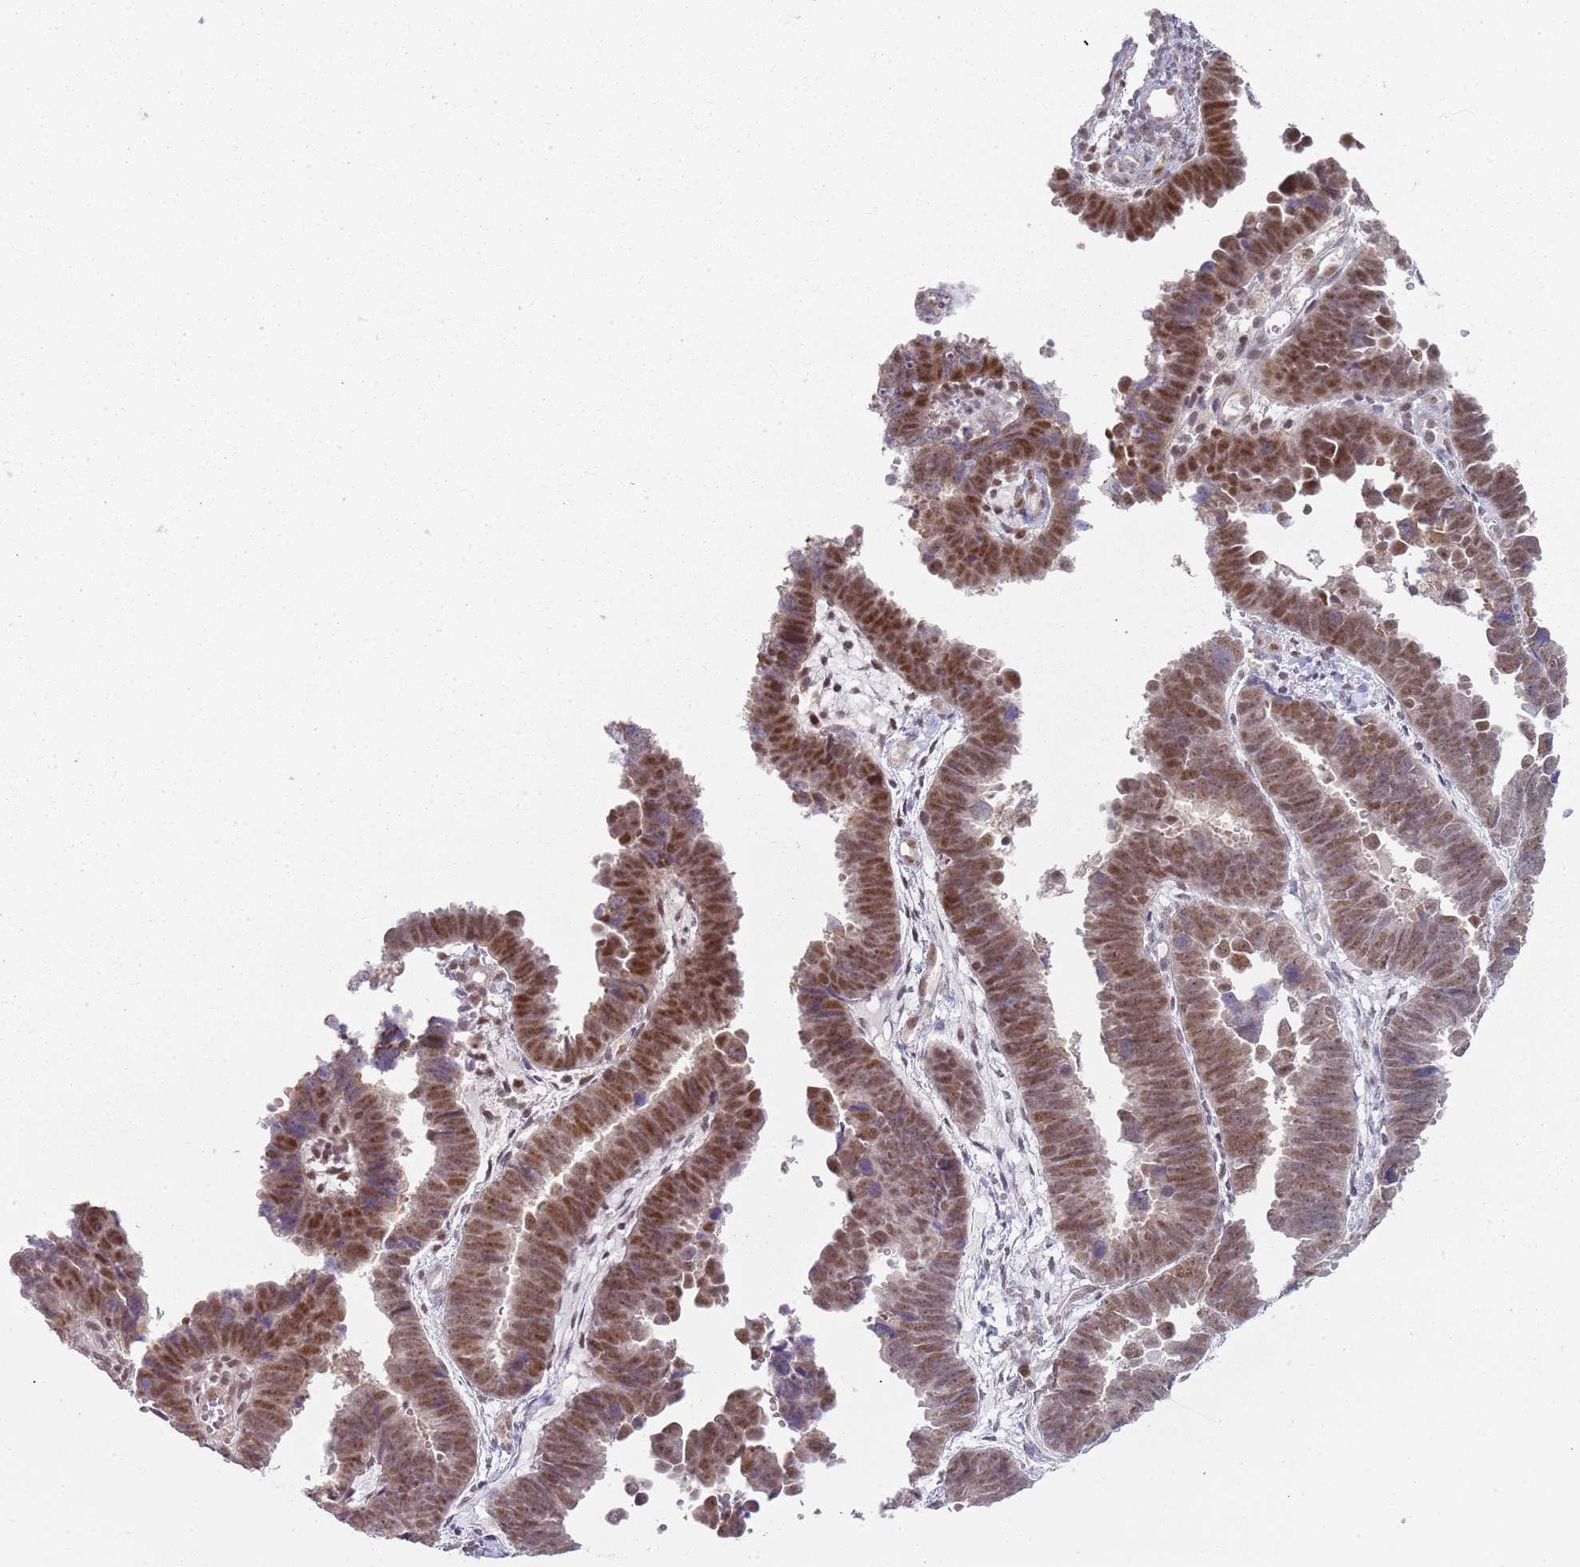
{"staining": {"intensity": "moderate", "quantity": ">75%", "location": "nuclear"}, "tissue": "endometrial cancer", "cell_type": "Tumor cells", "image_type": "cancer", "snomed": [{"axis": "morphology", "description": "Adenocarcinoma, NOS"}, {"axis": "topography", "description": "Endometrium"}], "caption": "IHC of human endometrial adenocarcinoma exhibits medium levels of moderate nuclear expression in about >75% of tumor cells.", "gene": "SMARCAL1", "patient": {"sex": "female", "age": 75}}